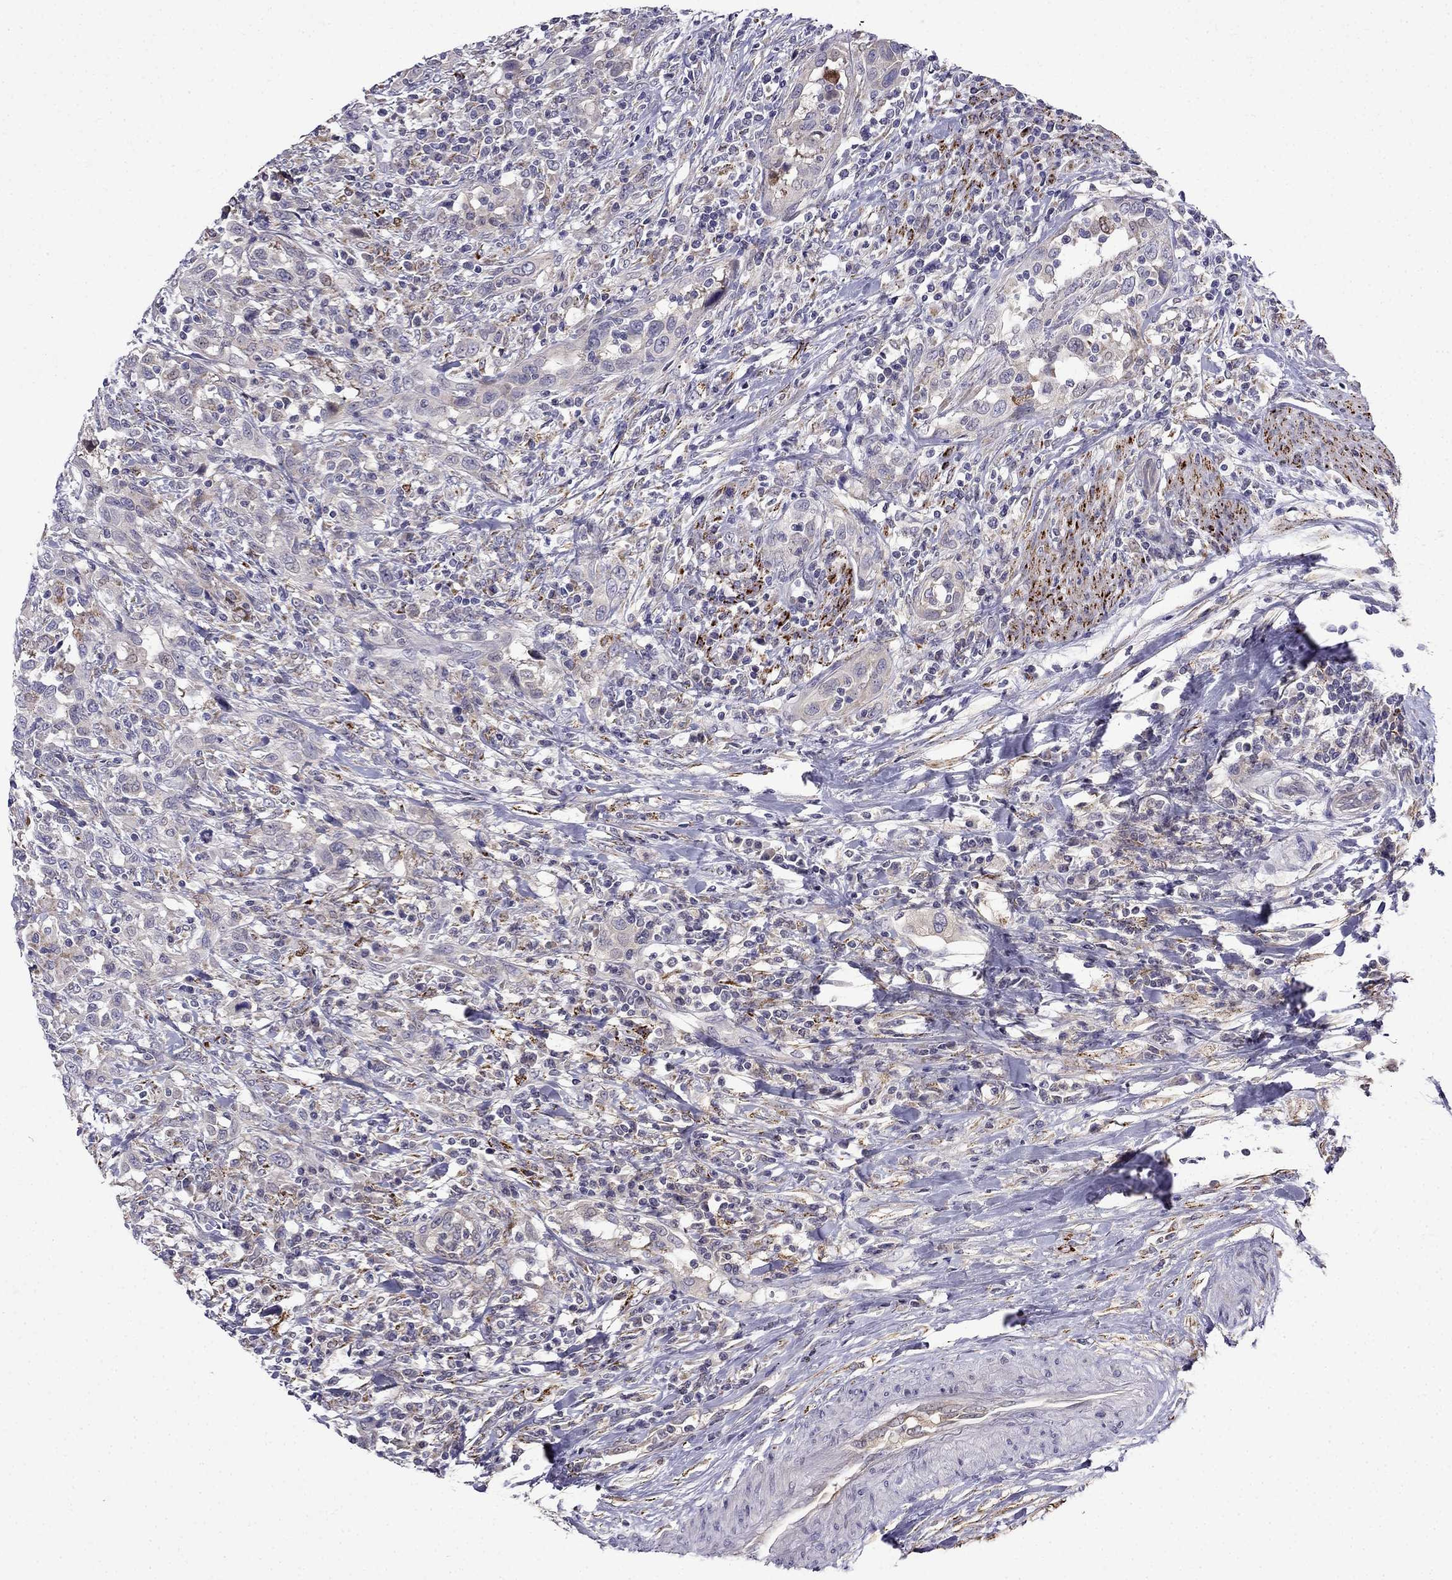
{"staining": {"intensity": "weak", "quantity": "<25%", "location": "cytoplasmic/membranous"}, "tissue": "urothelial cancer", "cell_type": "Tumor cells", "image_type": "cancer", "snomed": [{"axis": "morphology", "description": "Urothelial carcinoma, NOS"}, {"axis": "morphology", "description": "Urothelial carcinoma, High grade"}, {"axis": "topography", "description": "Urinary bladder"}], "caption": "The image reveals no significant positivity in tumor cells of urothelial carcinoma (high-grade).", "gene": "PI16", "patient": {"sex": "female", "age": 64}}